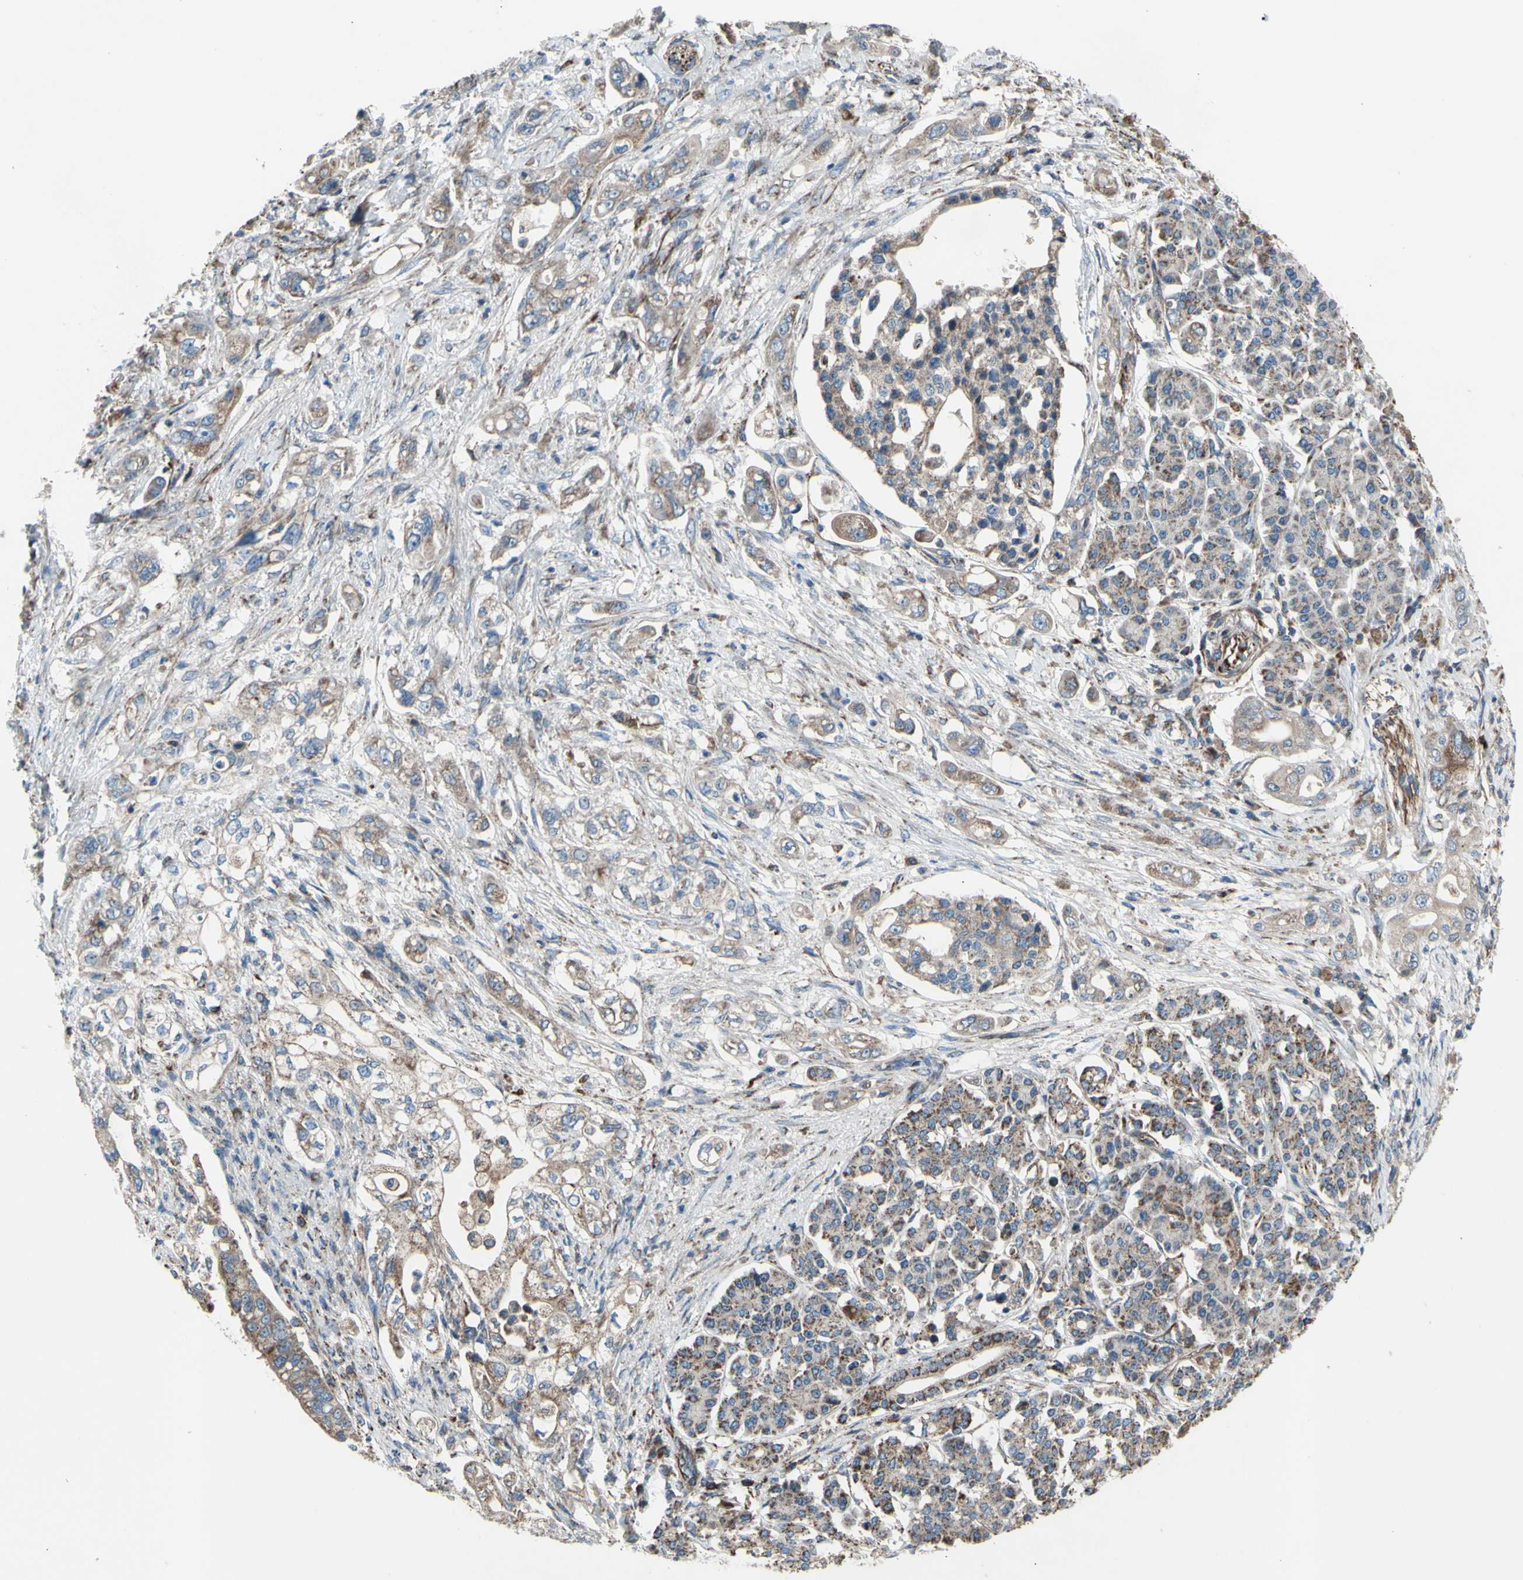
{"staining": {"intensity": "weak", "quantity": ">75%", "location": "cytoplasmic/membranous"}, "tissue": "pancreatic cancer", "cell_type": "Tumor cells", "image_type": "cancer", "snomed": [{"axis": "morphology", "description": "Normal tissue, NOS"}, {"axis": "topography", "description": "Pancreas"}], "caption": "High-power microscopy captured an IHC image of pancreatic cancer, revealing weak cytoplasmic/membranous staining in about >75% of tumor cells.", "gene": "EMC7", "patient": {"sex": "male", "age": 42}}